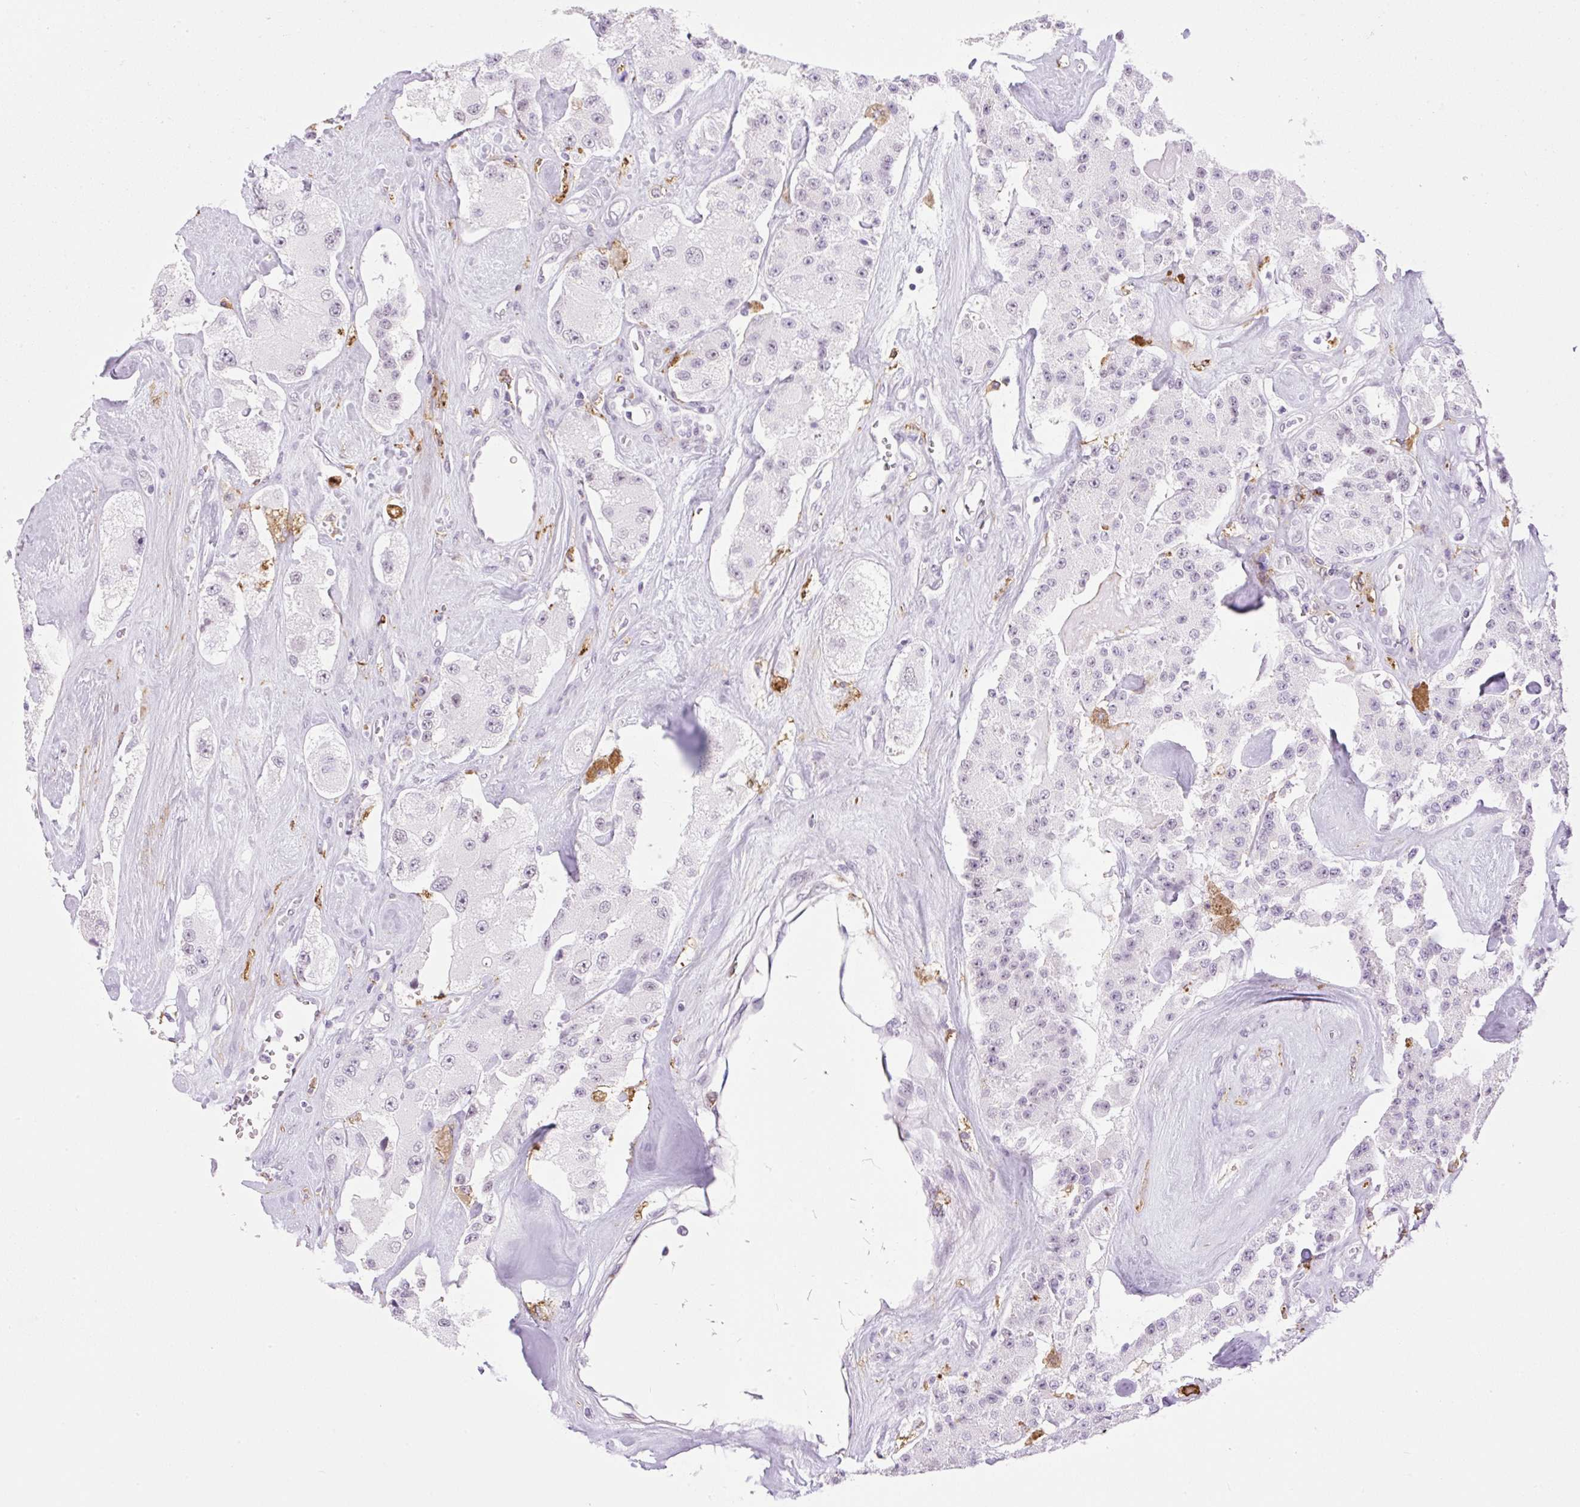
{"staining": {"intensity": "weak", "quantity": ">75%", "location": "nuclear"}, "tissue": "carcinoid", "cell_type": "Tumor cells", "image_type": "cancer", "snomed": [{"axis": "morphology", "description": "Carcinoid, malignant, NOS"}, {"axis": "topography", "description": "Pancreas"}], "caption": "Carcinoid (malignant) stained with immunohistochemistry (IHC) shows weak nuclear staining in about >75% of tumor cells. The staining was performed using DAB to visualize the protein expression in brown, while the nuclei were stained in blue with hematoxylin (Magnification: 20x).", "gene": "PALM3", "patient": {"sex": "male", "age": 41}}